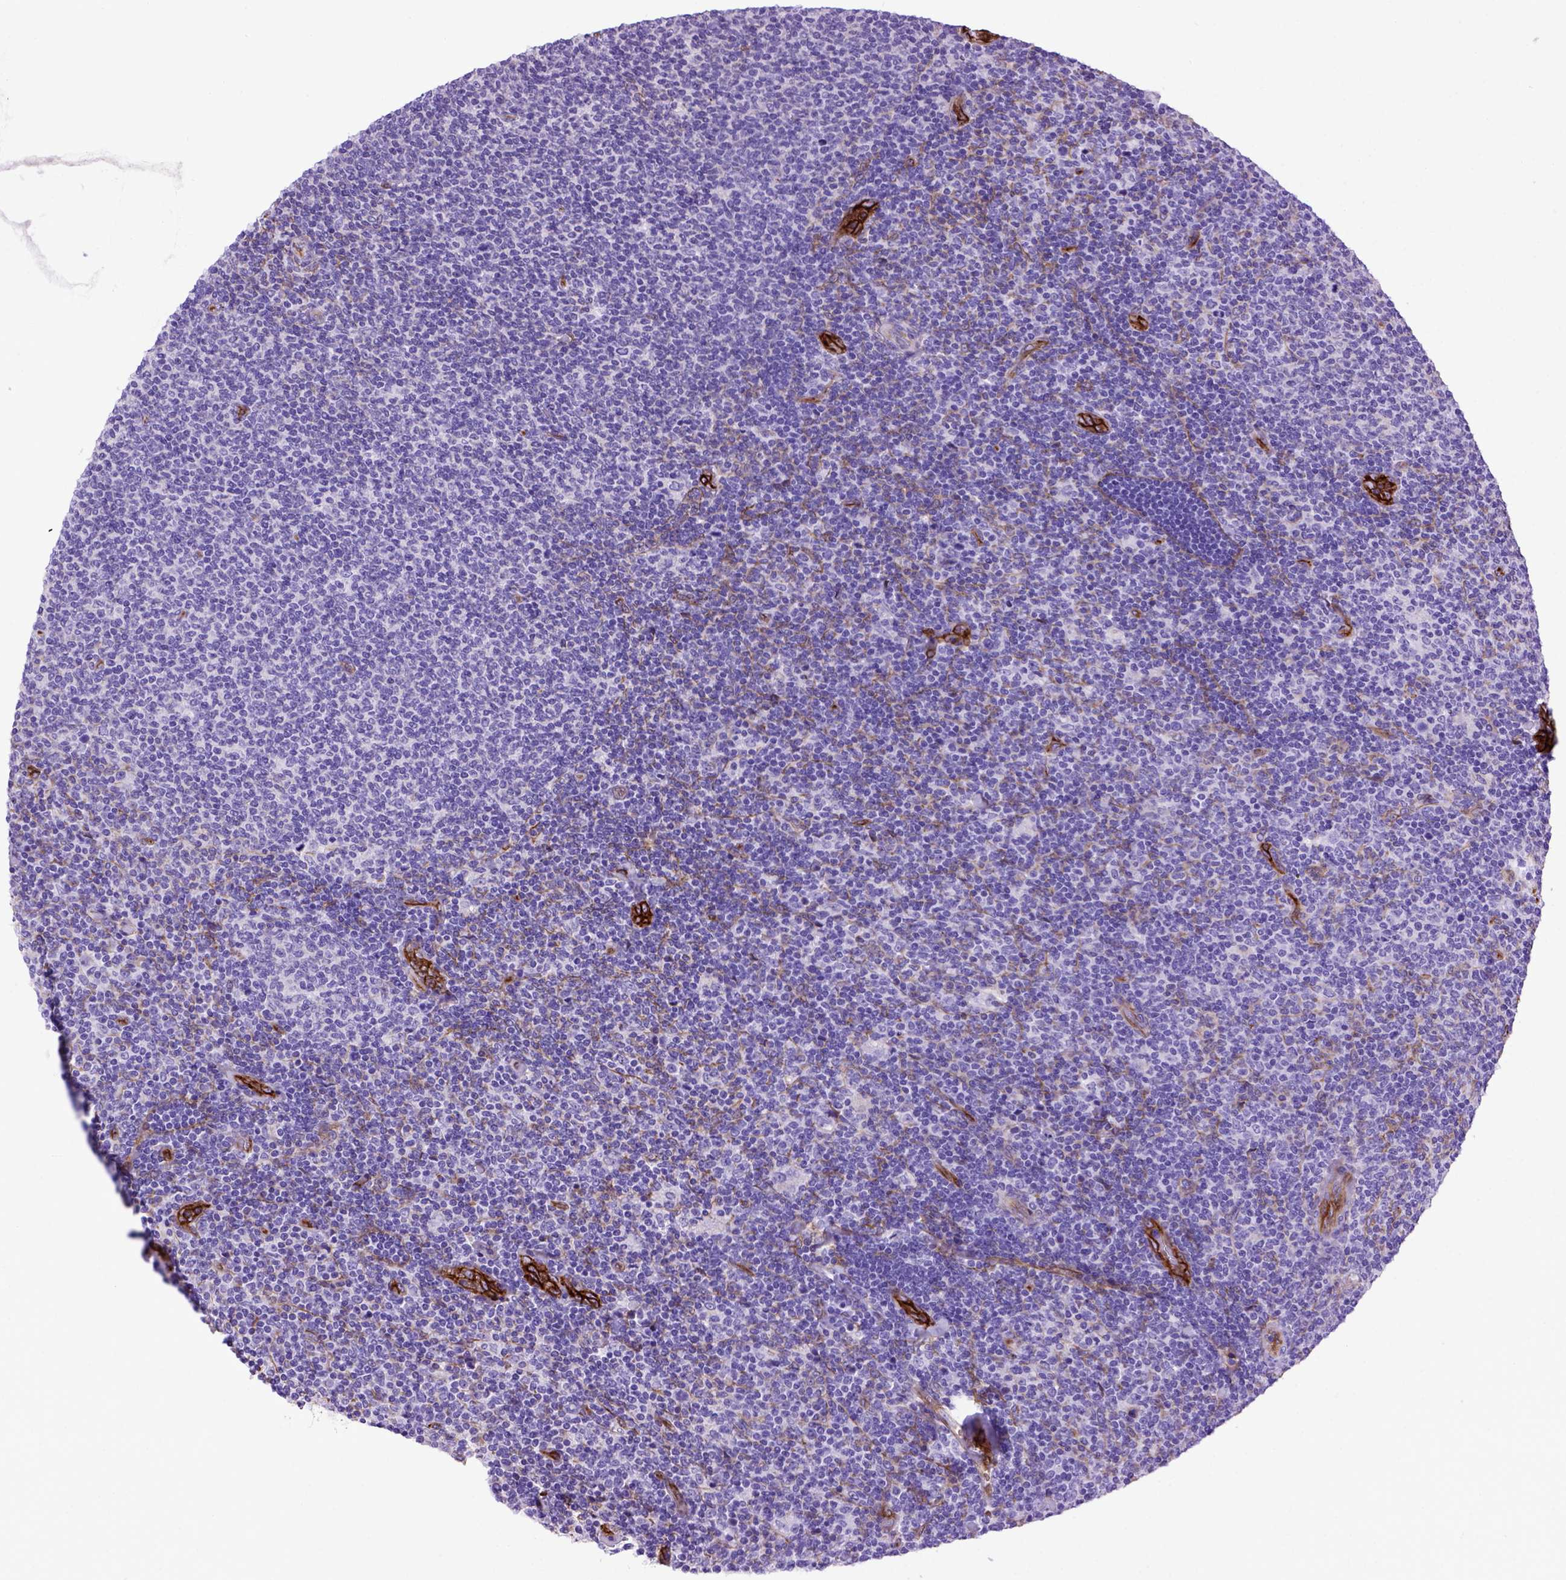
{"staining": {"intensity": "negative", "quantity": "none", "location": "none"}, "tissue": "lymphoma", "cell_type": "Tumor cells", "image_type": "cancer", "snomed": [{"axis": "morphology", "description": "Malignant lymphoma, non-Hodgkin's type, Low grade"}, {"axis": "topography", "description": "Lymph node"}], "caption": "An immunohistochemistry (IHC) micrograph of low-grade malignant lymphoma, non-Hodgkin's type is shown. There is no staining in tumor cells of low-grade malignant lymphoma, non-Hodgkin's type.", "gene": "ENG", "patient": {"sex": "male", "age": 52}}